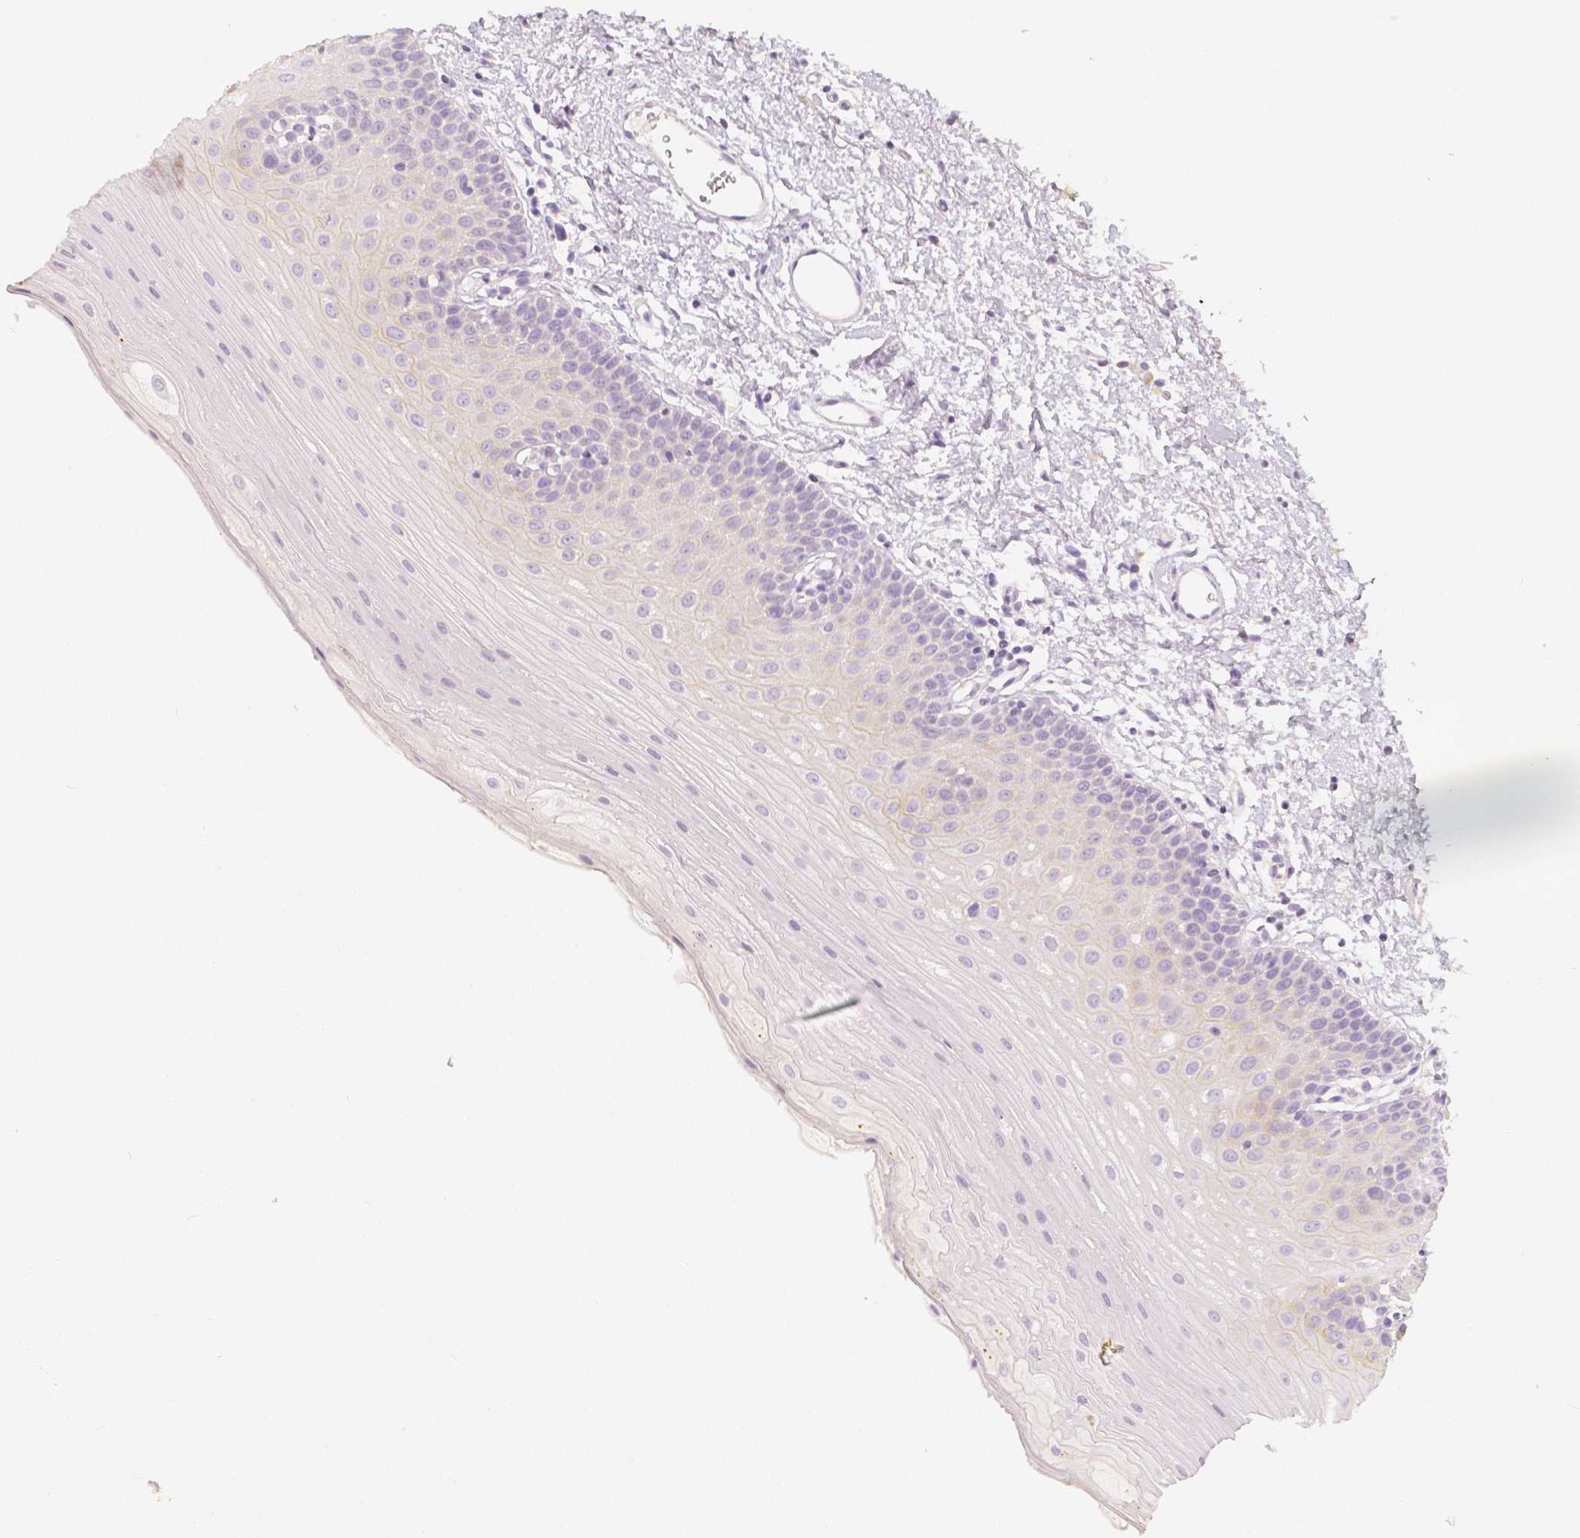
{"staining": {"intensity": "negative", "quantity": "none", "location": "none"}, "tissue": "oral mucosa", "cell_type": "Squamous epithelial cells", "image_type": "normal", "snomed": [{"axis": "morphology", "description": "Normal tissue, NOS"}, {"axis": "morphology", "description": "Adenocarcinoma, NOS"}, {"axis": "topography", "description": "Oral tissue"}, {"axis": "topography", "description": "Head-Neck"}], "caption": "The image exhibits no staining of squamous epithelial cells in normal oral mucosa.", "gene": "BATF", "patient": {"sex": "female", "age": 57}}